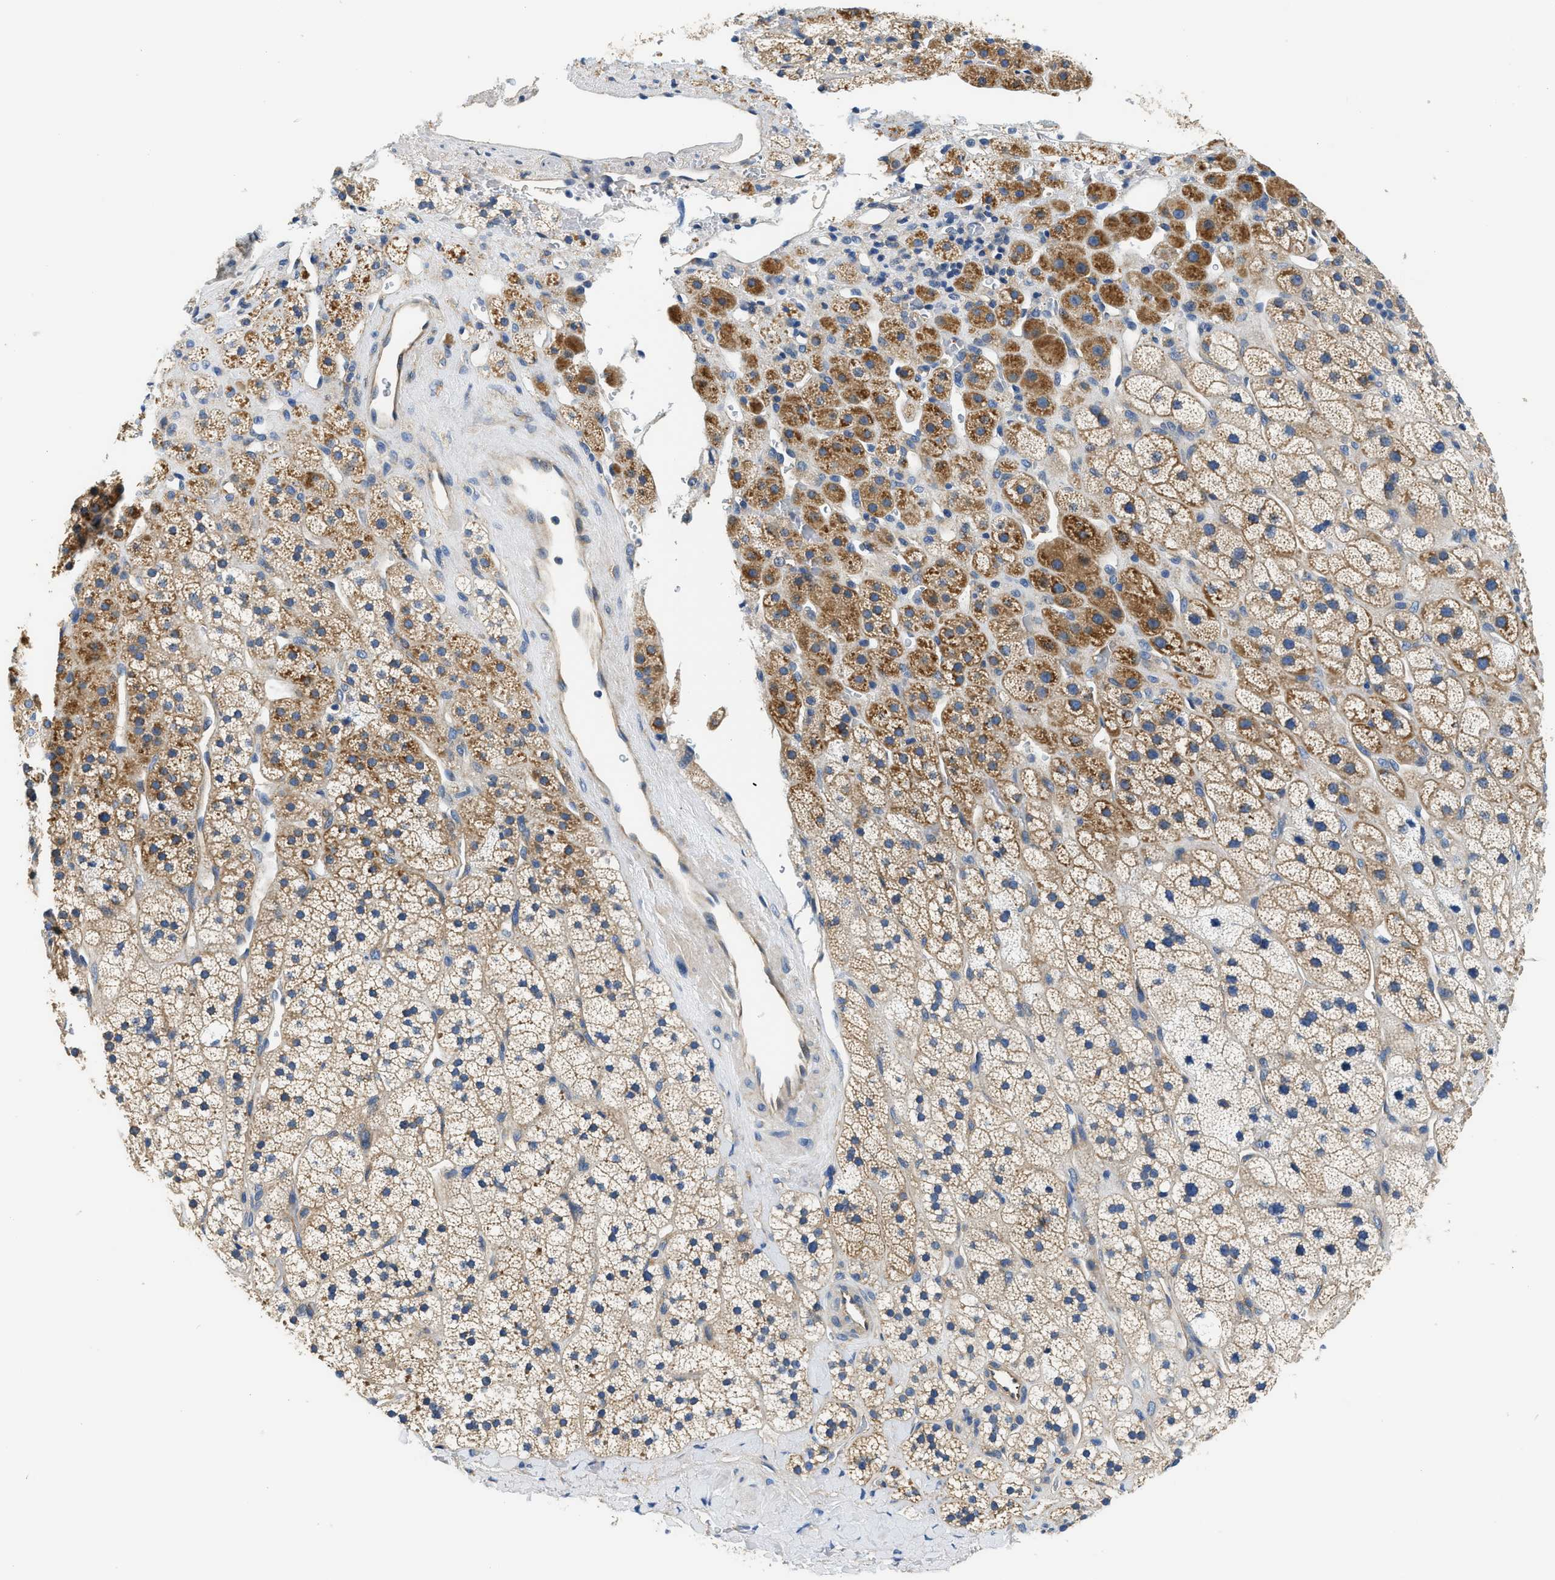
{"staining": {"intensity": "moderate", "quantity": ">75%", "location": "cytoplasmic/membranous"}, "tissue": "adrenal gland", "cell_type": "Glandular cells", "image_type": "normal", "snomed": [{"axis": "morphology", "description": "Normal tissue, NOS"}, {"axis": "topography", "description": "Adrenal gland"}], "caption": "Moderate cytoplasmic/membranous positivity is seen in about >75% of glandular cells in unremarkable adrenal gland. The protein is stained brown, and the nuclei are stained in blue (DAB (3,3'-diaminobenzidine) IHC with brightfield microscopy, high magnification).", "gene": "CSDE1", "patient": {"sex": "male", "age": 56}}